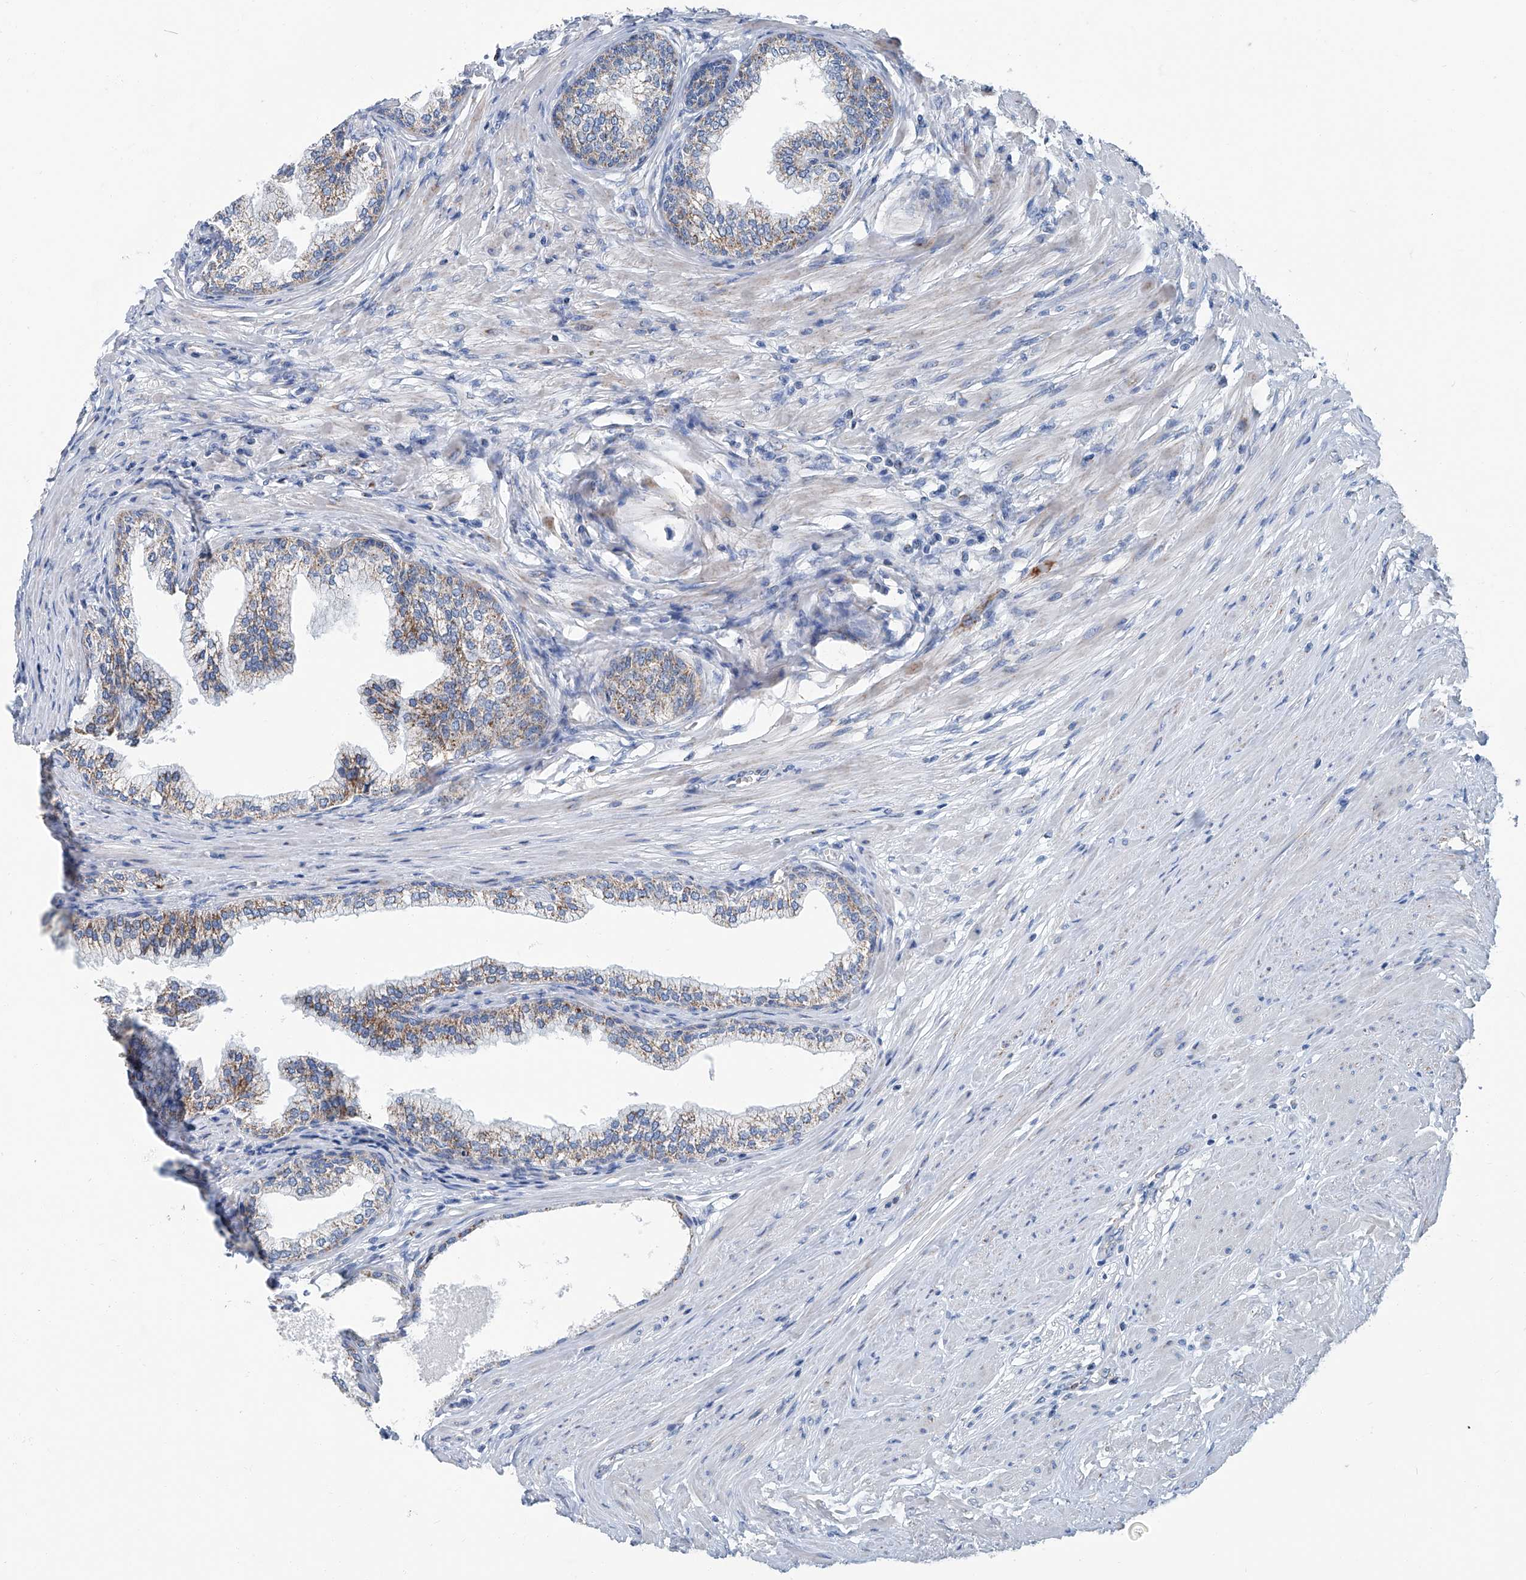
{"staining": {"intensity": "moderate", "quantity": "25%-75%", "location": "cytoplasmic/membranous"}, "tissue": "prostate", "cell_type": "Glandular cells", "image_type": "normal", "snomed": [{"axis": "morphology", "description": "Normal tissue, NOS"}, {"axis": "morphology", "description": "Urothelial carcinoma, Low grade"}, {"axis": "topography", "description": "Urinary bladder"}, {"axis": "topography", "description": "Prostate"}], "caption": "A histopathology image of human prostate stained for a protein shows moderate cytoplasmic/membranous brown staining in glandular cells.", "gene": "MT", "patient": {"sex": "male", "age": 60}}